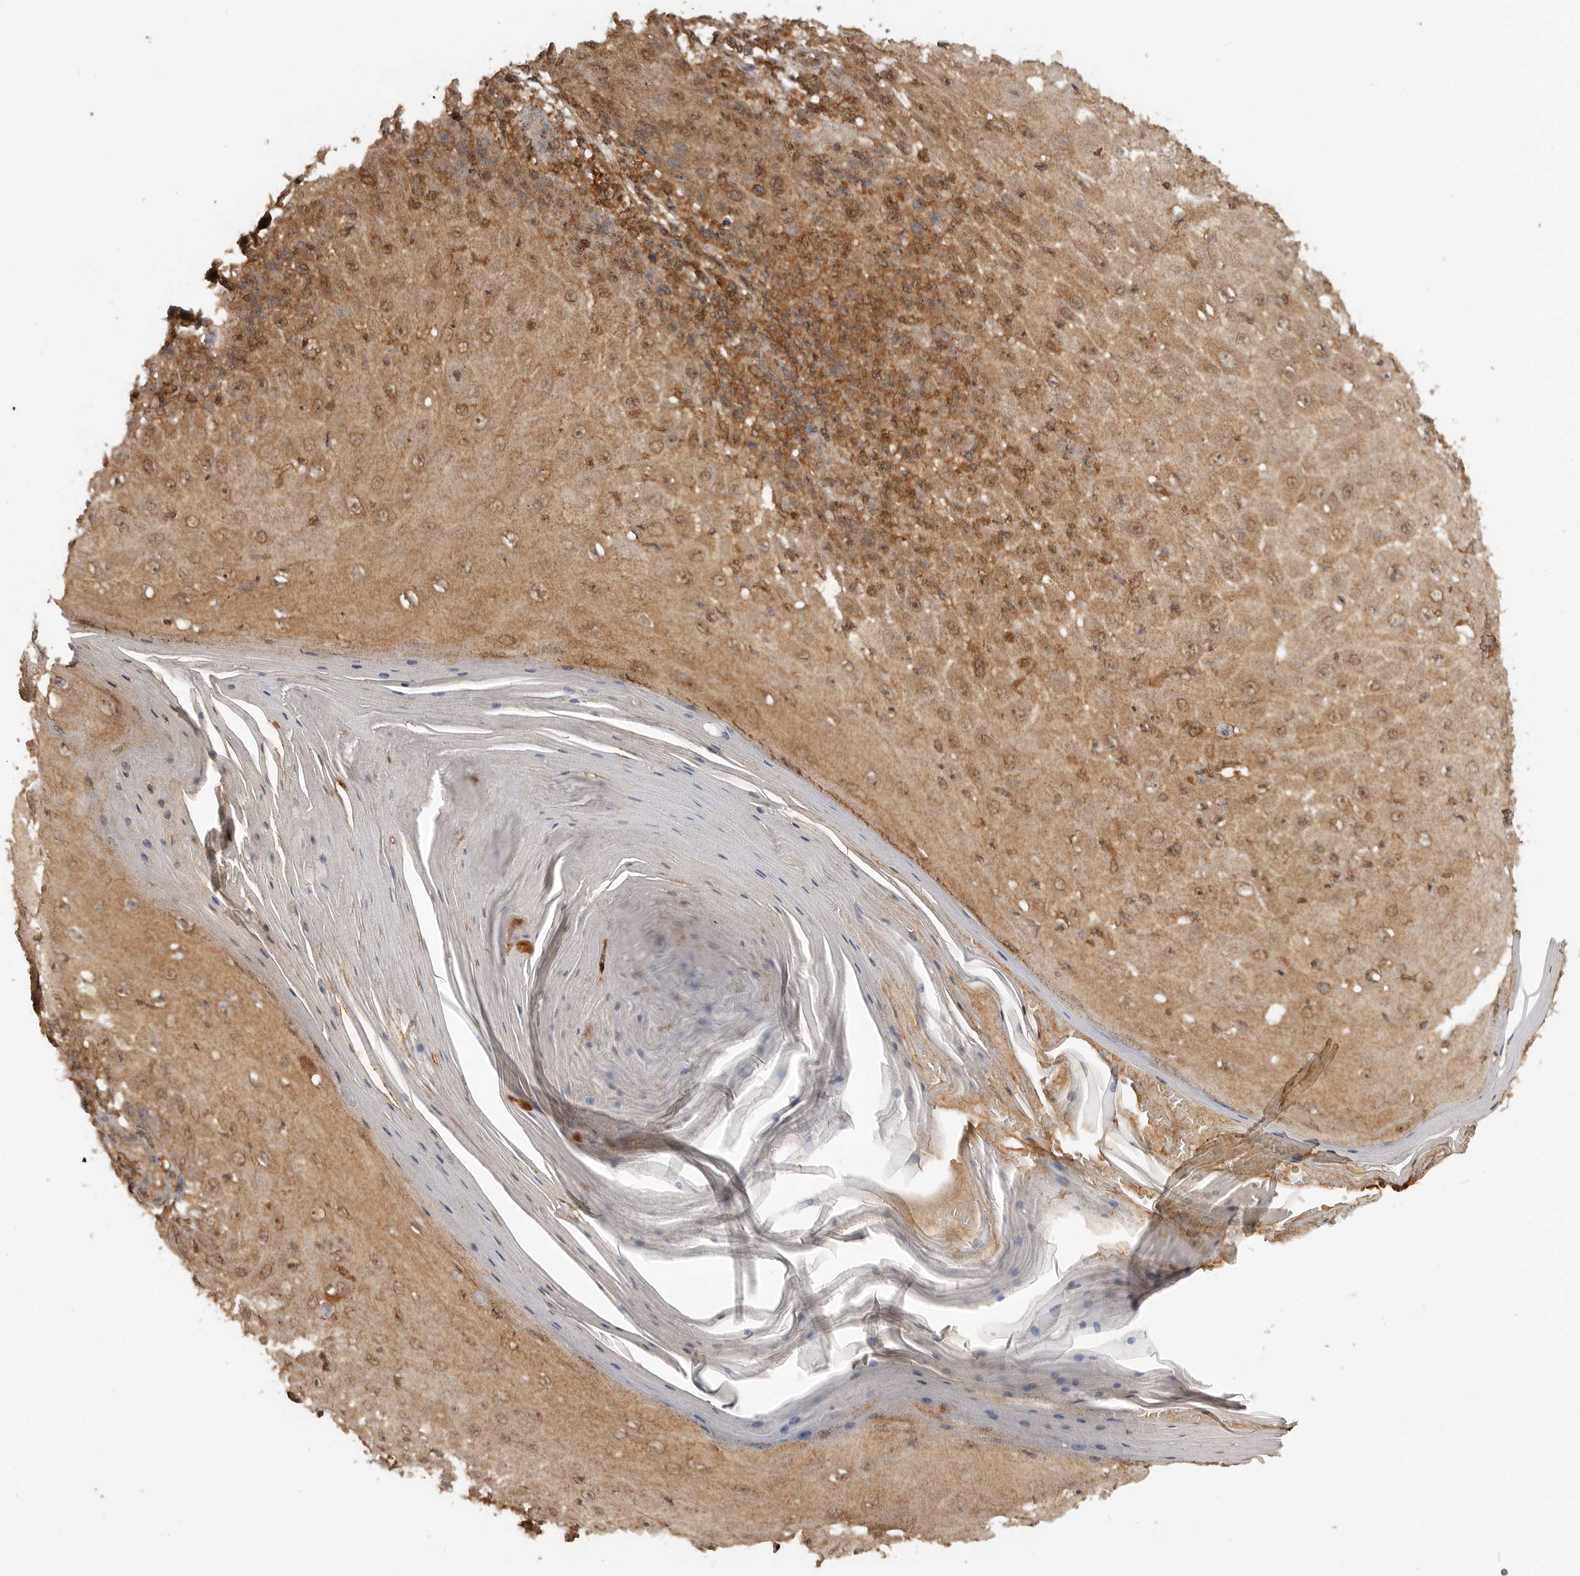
{"staining": {"intensity": "moderate", "quantity": ">75%", "location": "cytoplasmic/membranous,nuclear"}, "tissue": "skin cancer", "cell_type": "Tumor cells", "image_type": "cancer", "snomed": [{"axis": "morphology", "description": "Squamous cell carcinoma, NOS"}, {"axis": "topography", "description": "Skin"}], "caption": "A photomicrograph of human skin cancer stained for a protein reveals moderate cytoplasmic/membranous and nuclear brown staining in tumor cells. The protein is stained brown, and the nuclei are stained in blue (DAB (3,3'-diaminobenzidine) IHC with brightfield microscopy, high magnification).", "gene": "ICOSLG", "patient": {"sex": "female", "age": 73}}